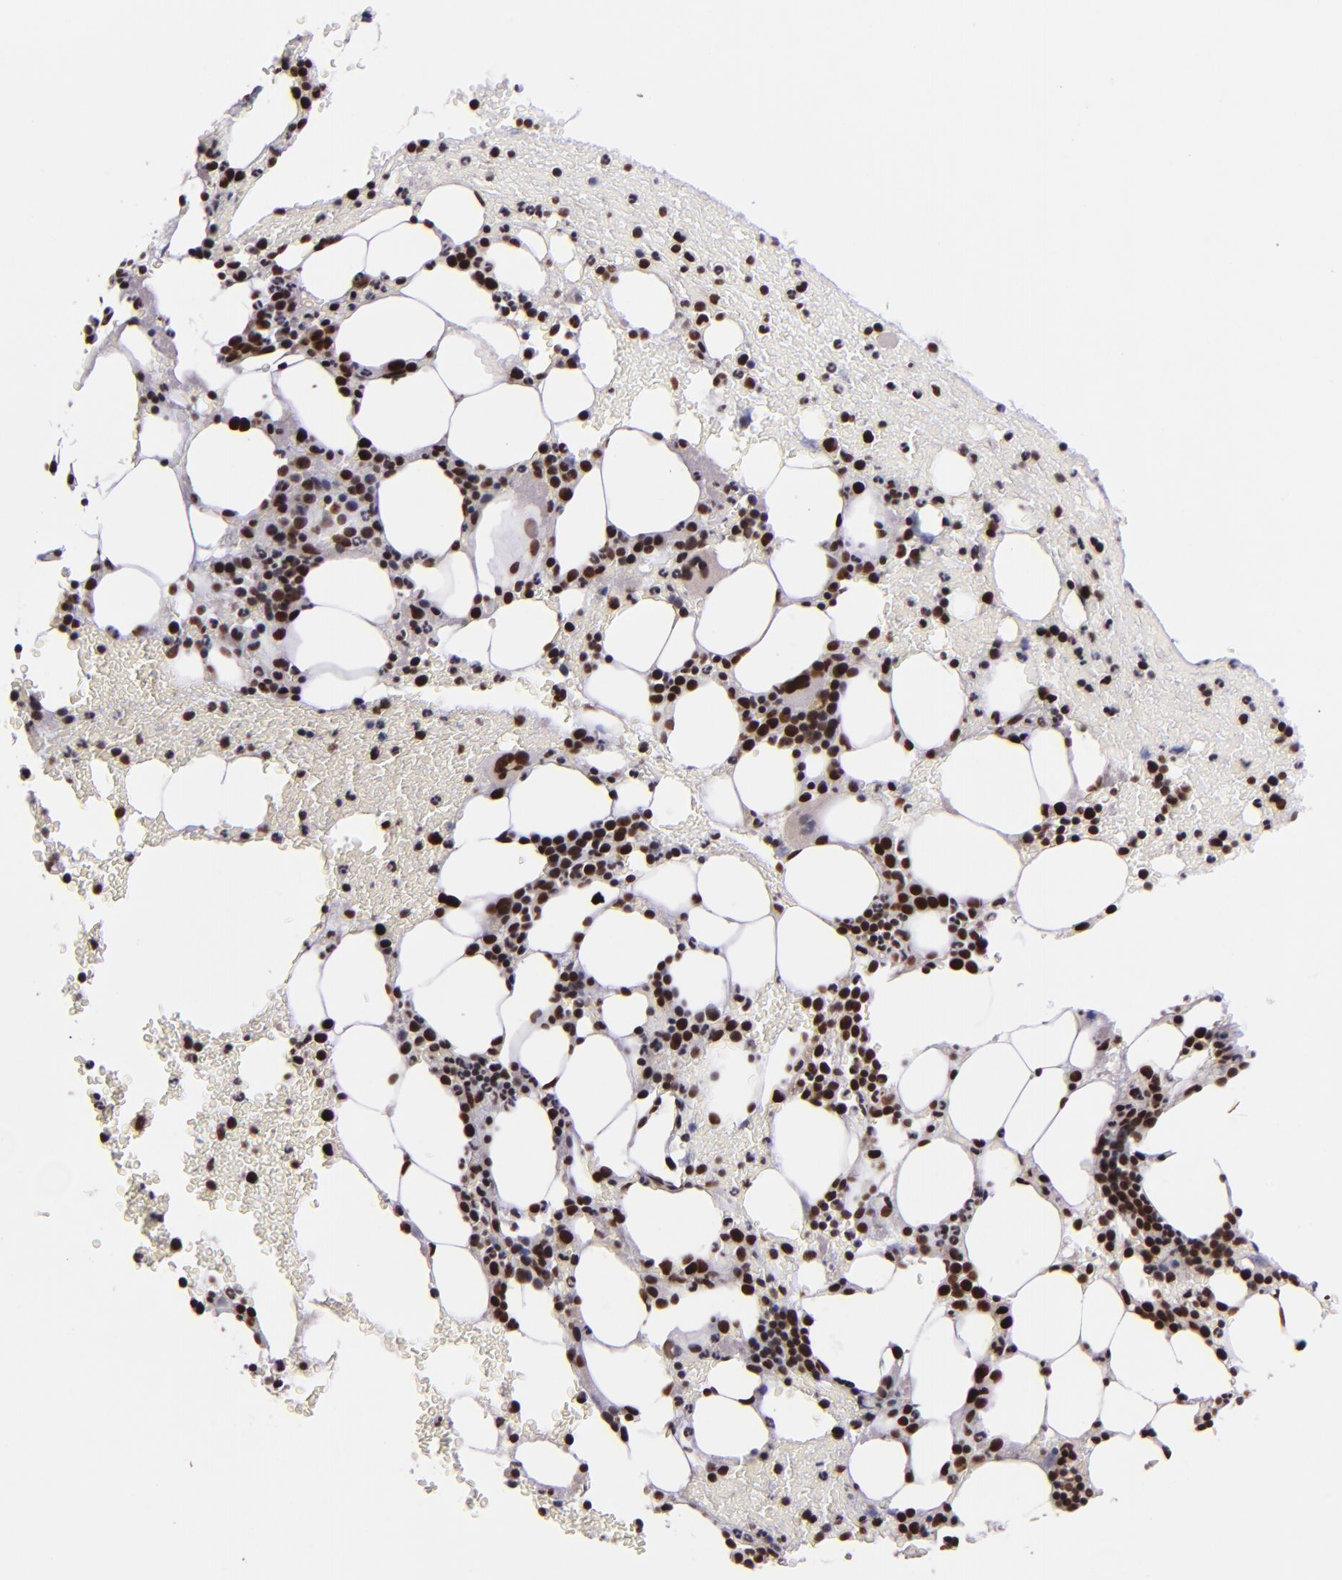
{"staining": {"intensity": "strong", "quantity": "25%-75%", "location": "nuclear"}, "tissue": "bone marrow", "cell_type": "Hematopoietic cells", "image_type": "normal", "snomed": [{"axis": "morphology", "description": "Normal tissue, NOS"}, {"axis": "topography", "description": "Bone marrow"}], "caption": "High-magnification brightfield microscopy of normal bone marrow stained with DAB (3,3'-diaminobenzidine) (brown) and counterstained with hematoxylin (blue). hematopoietic cells exhibit strong nuclear expression is seen in approximately25%-75% of cells.", "gene": "PQBP1", "patient": {"sex": "female", "age": 84}}